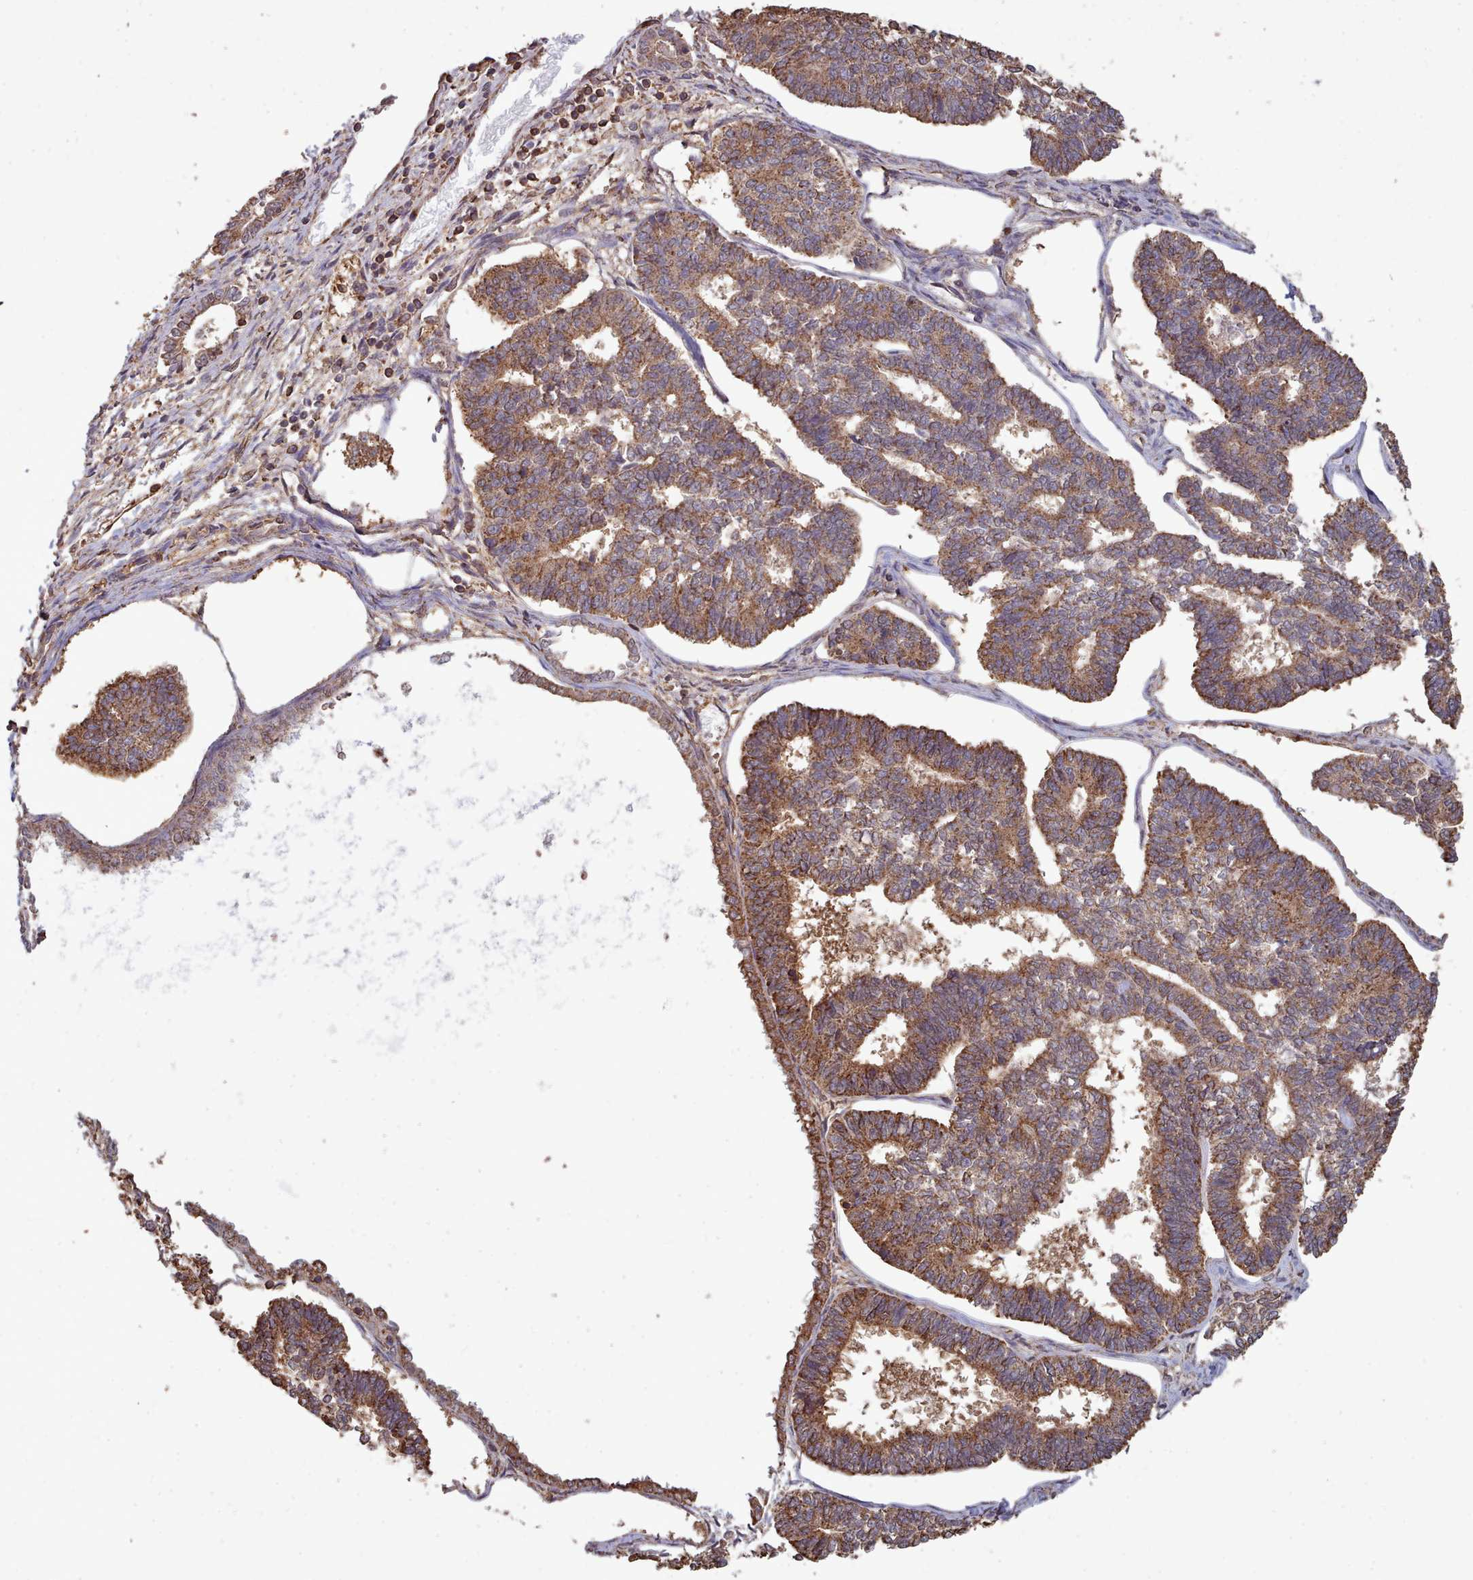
{"staining": {"intensity": "moderate", "quantity": ">75%", "location": "cytoplasmic/membranous"}, "tissue": "endometrial cancer", "cell_type": "Tumor cells", "image_type": "cancer", "snomed": [{"axis": "morphology", "description": "Adenocarcinoma, NOS"}, {"axis": "topography", "description": "Endometrium"}], "caption": "Approximately >75% of tumor cells in human adenocarcinoma (endometrial) reveal moderate cytoplasmic/membranous protein positivity as visualized by brown immunohistochemical staining.", "gene": "METRN", "patient": {"sex": "female", "age": 70}}